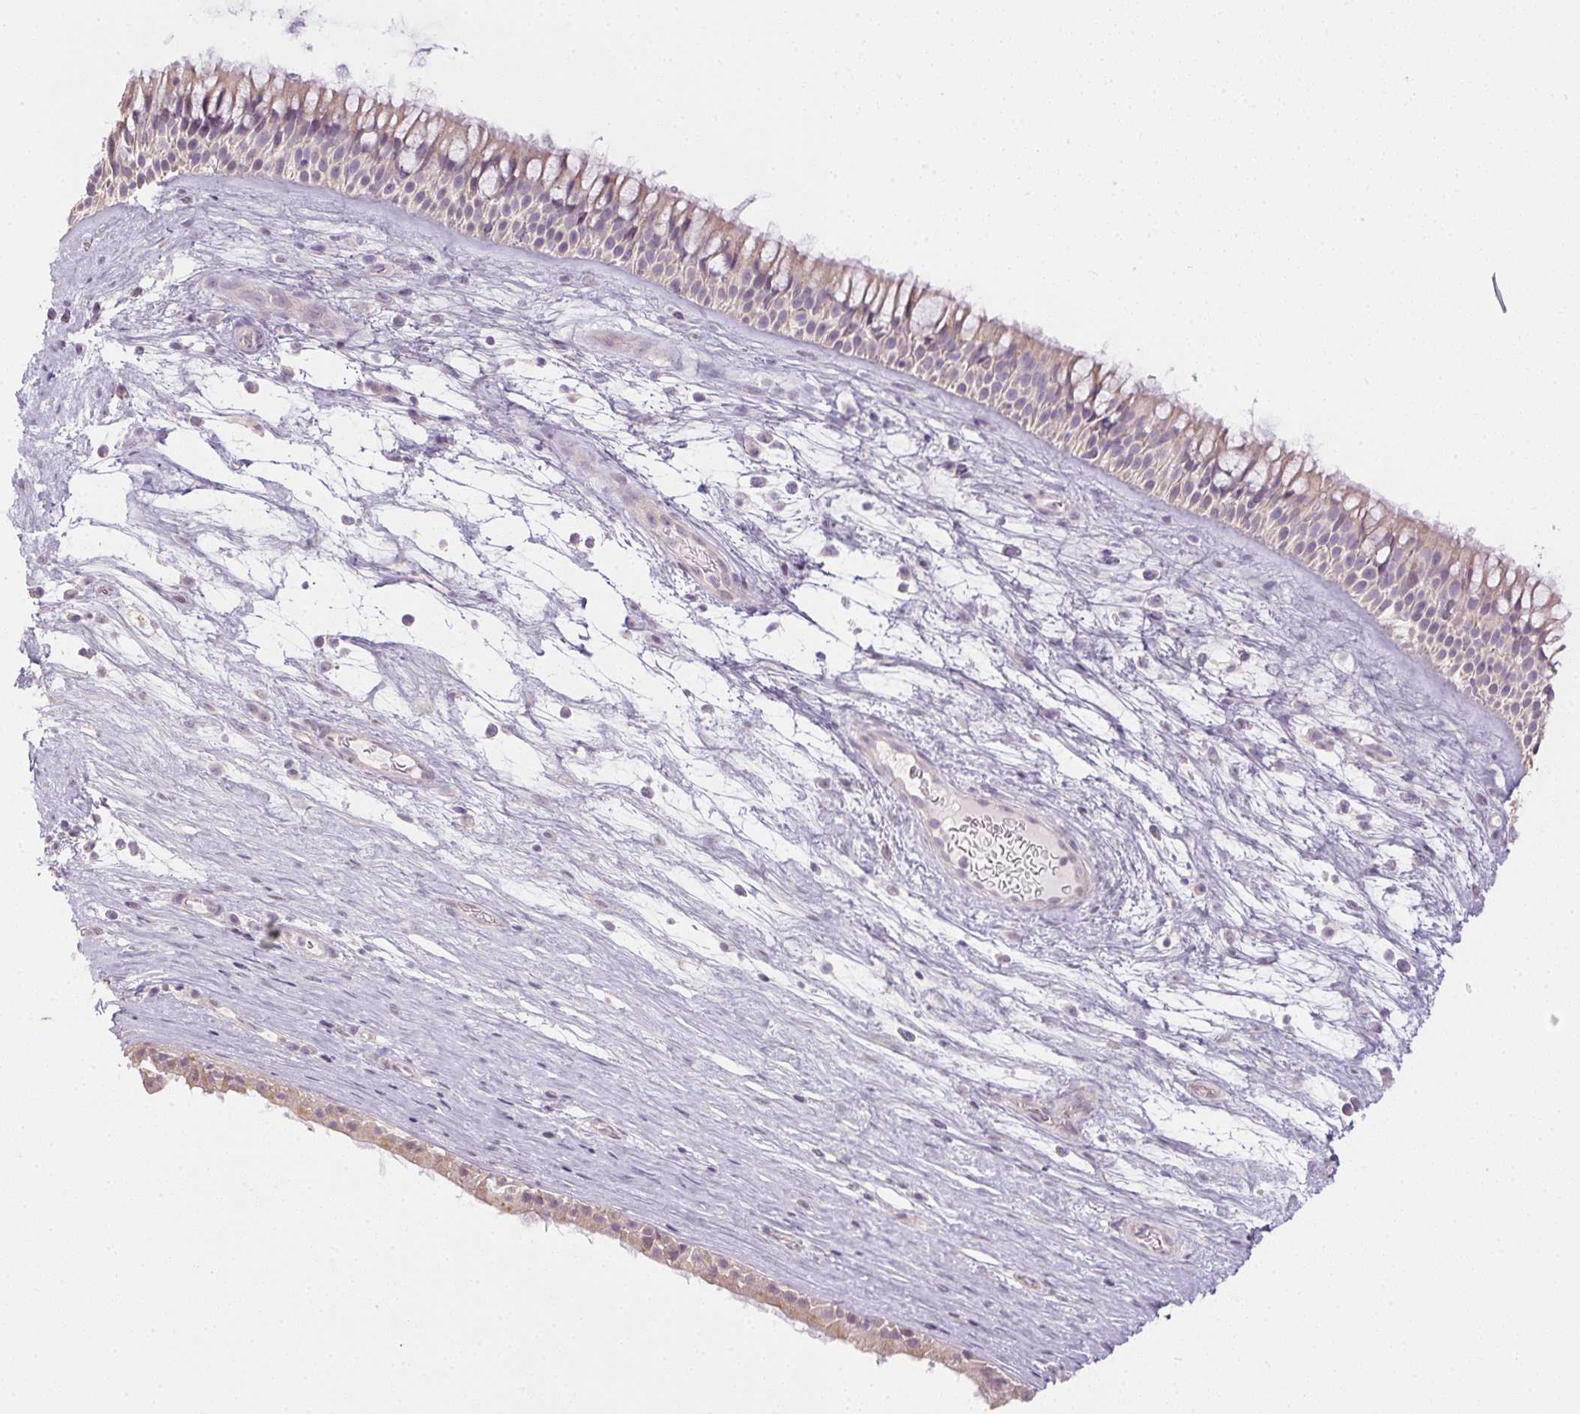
{"staining": {"intensity": "weak", "quantity": "<25%", "location": "cytoplasmic/membranous"}, "tissue": "nasopharynx", "cell_type": "Respiratory epithelial cells", "image_type": "normal", "snomed": [{"axis": "morphology", "description": "Normal tissue, NOS"}, {"axis": "topography", "description": "Nasopharynx"}], "caption": "An immunohistochemistry micrograph of benign nasopharynx is shown. There is no staining in respiratory epithelial cells of nasopharynx. (DAB (3,3'-diaminobenzidine) immunohistochemistry with hematoxylin counter stain).", "gene": "CTCFL", "patient": {"sex": "male", "age": 74}}